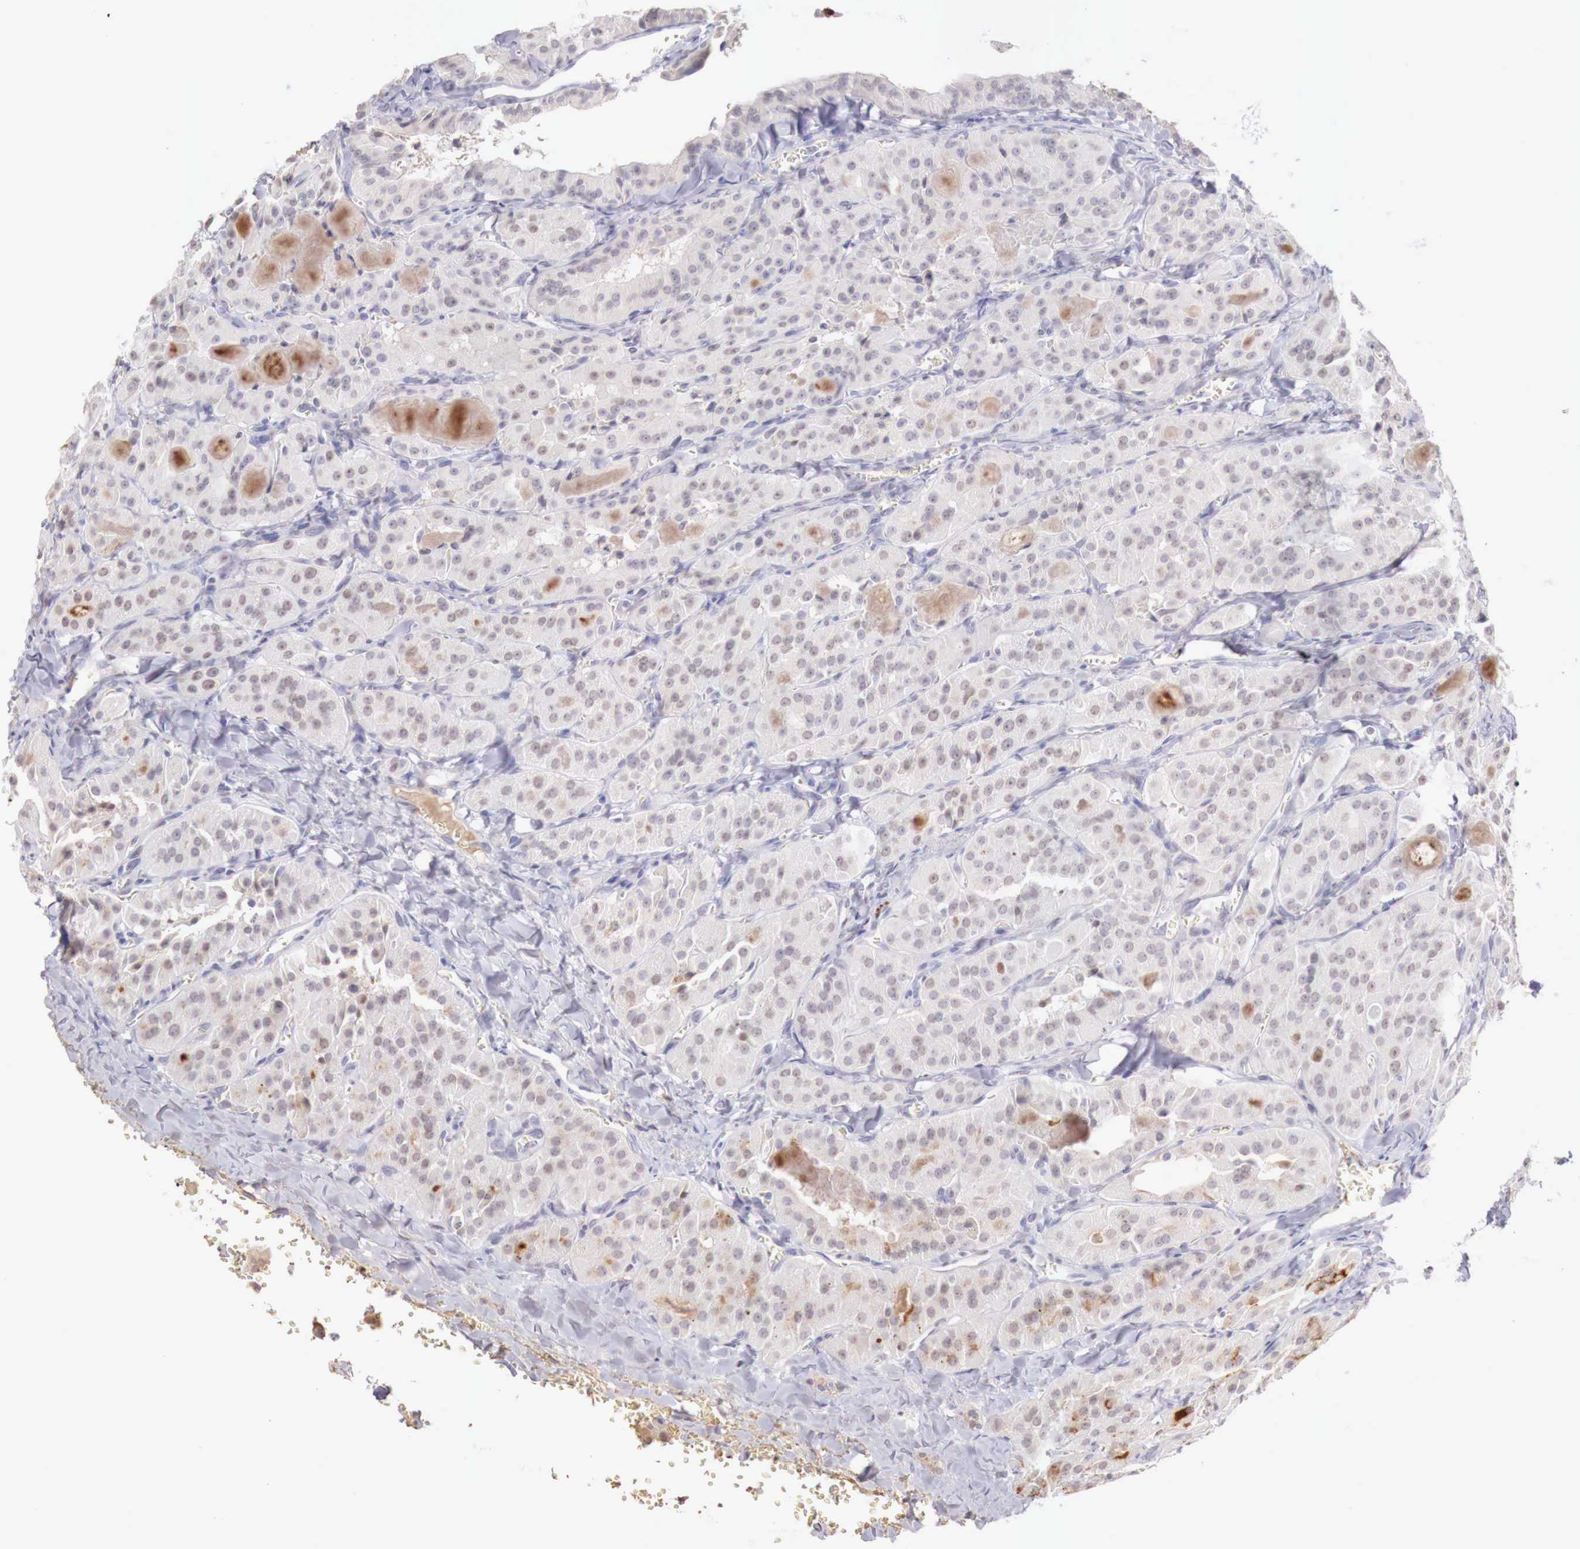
{"staining": {"intensity": "weak", "quantity": "<25%", "location": "nuclear"}, "tissue": "thyroid cancer", "cell_type": "Tumor cells", "image_type": "cancer", "snomed": [{"axis": "morphology", "description": "Carcinoma, NOS"}, {"axis": "topography", "description": "Thyroid gland"}], "caption": "Tumor cells show no significant protein staining in thyroid cancer.", "gene": "XPNPEP2", "patient": {"sex": "male", "age": 76}}